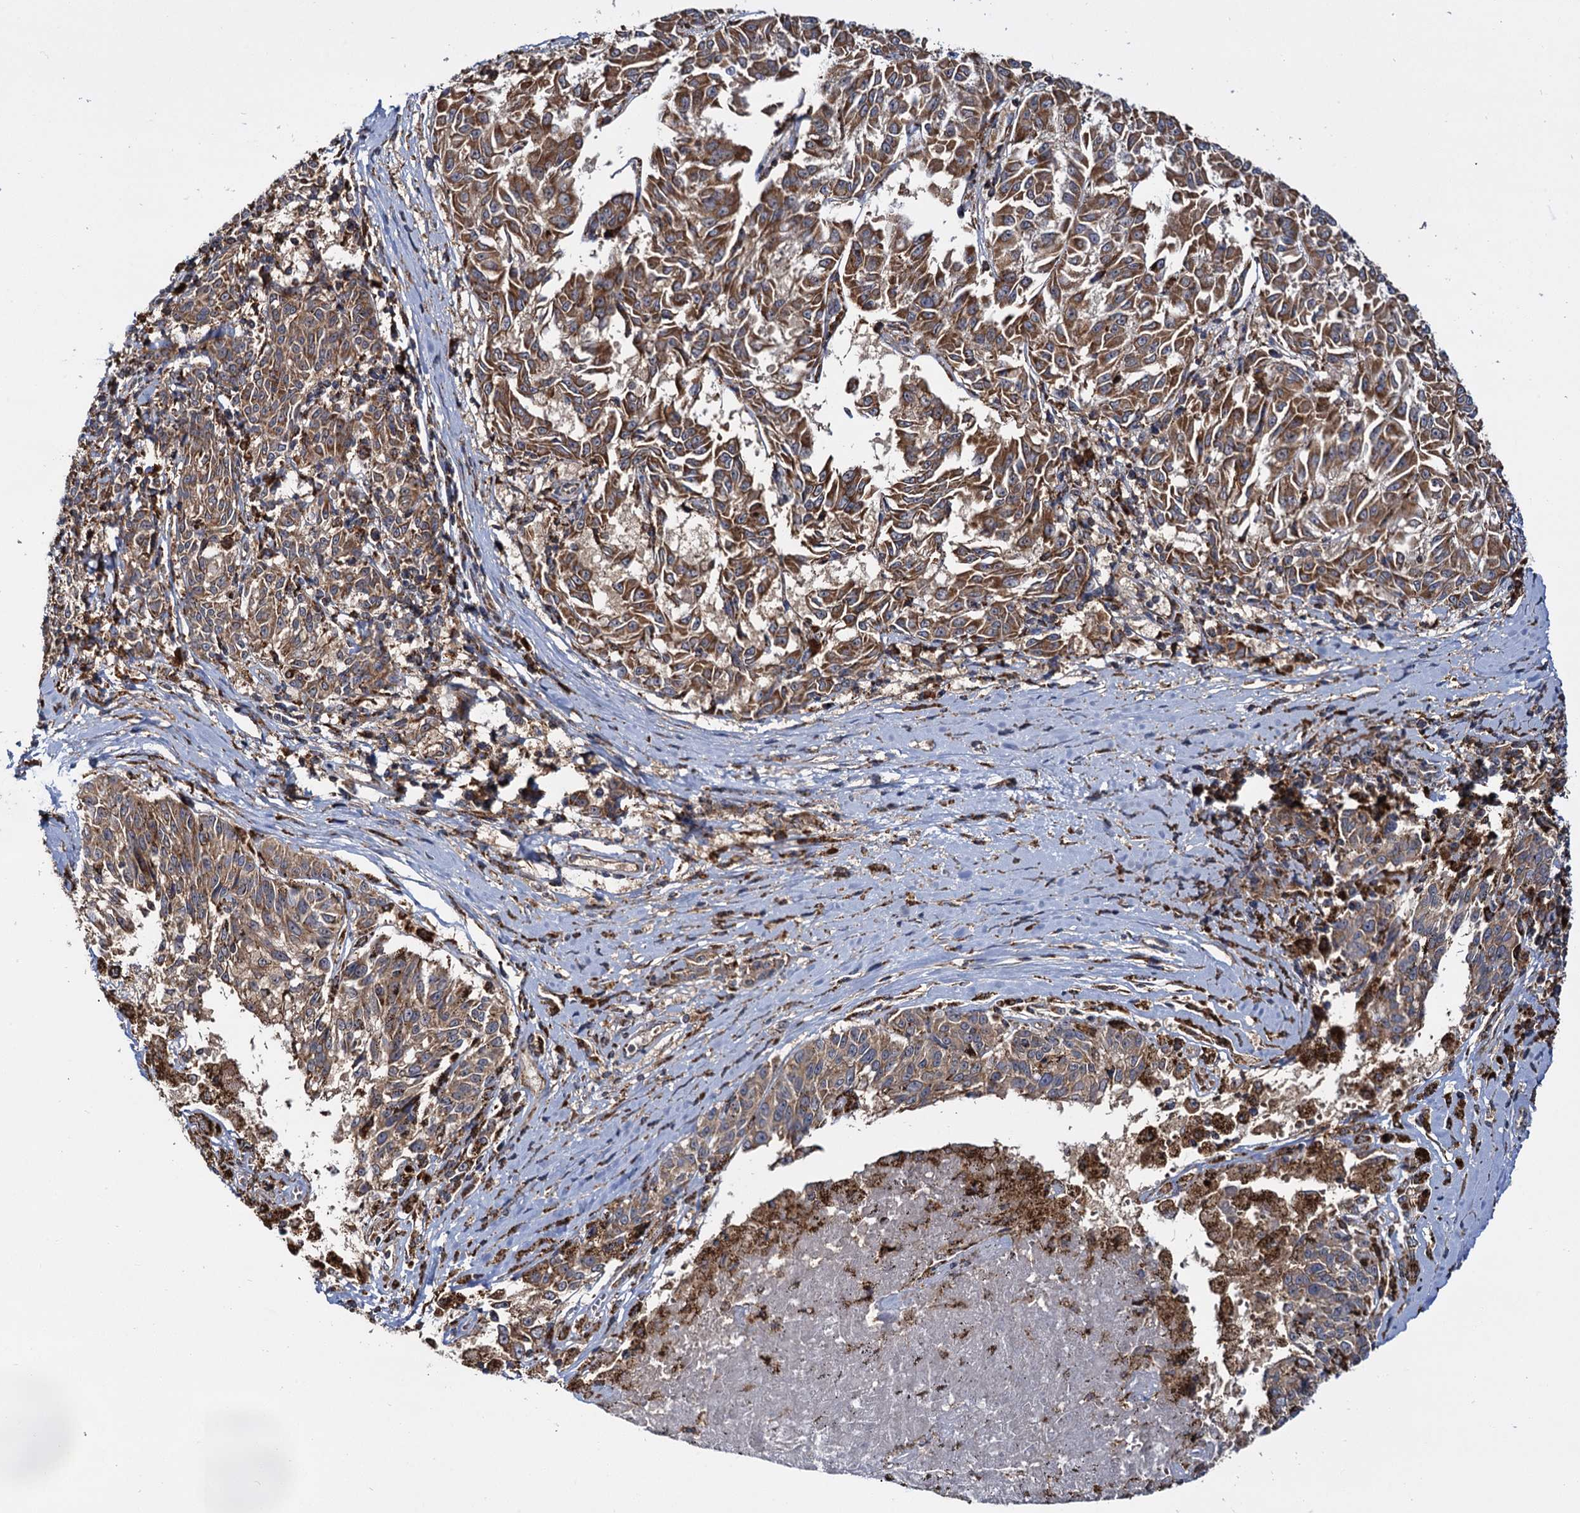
{"staining": {"intensity": "moderate", "quantity": ">75%", "location": "cytoplasmic/membranous"}, "tissue": "melanoma", "cell_type": "Tumor cells", "image_type": "cancer", "snomed": [{"axis": "morphology", "description": "Malignant melanoma, NOS"}, {"axis": "topography", "description": "Skin"}], "caption": "Melanoma was stained to show a protein in brown. There is medium levels of moderate cytoplasmic/membranous expression in about >75% of tumor cells.", "gene": "UFM1", "patient": {"sex": "female", "age": 72}}